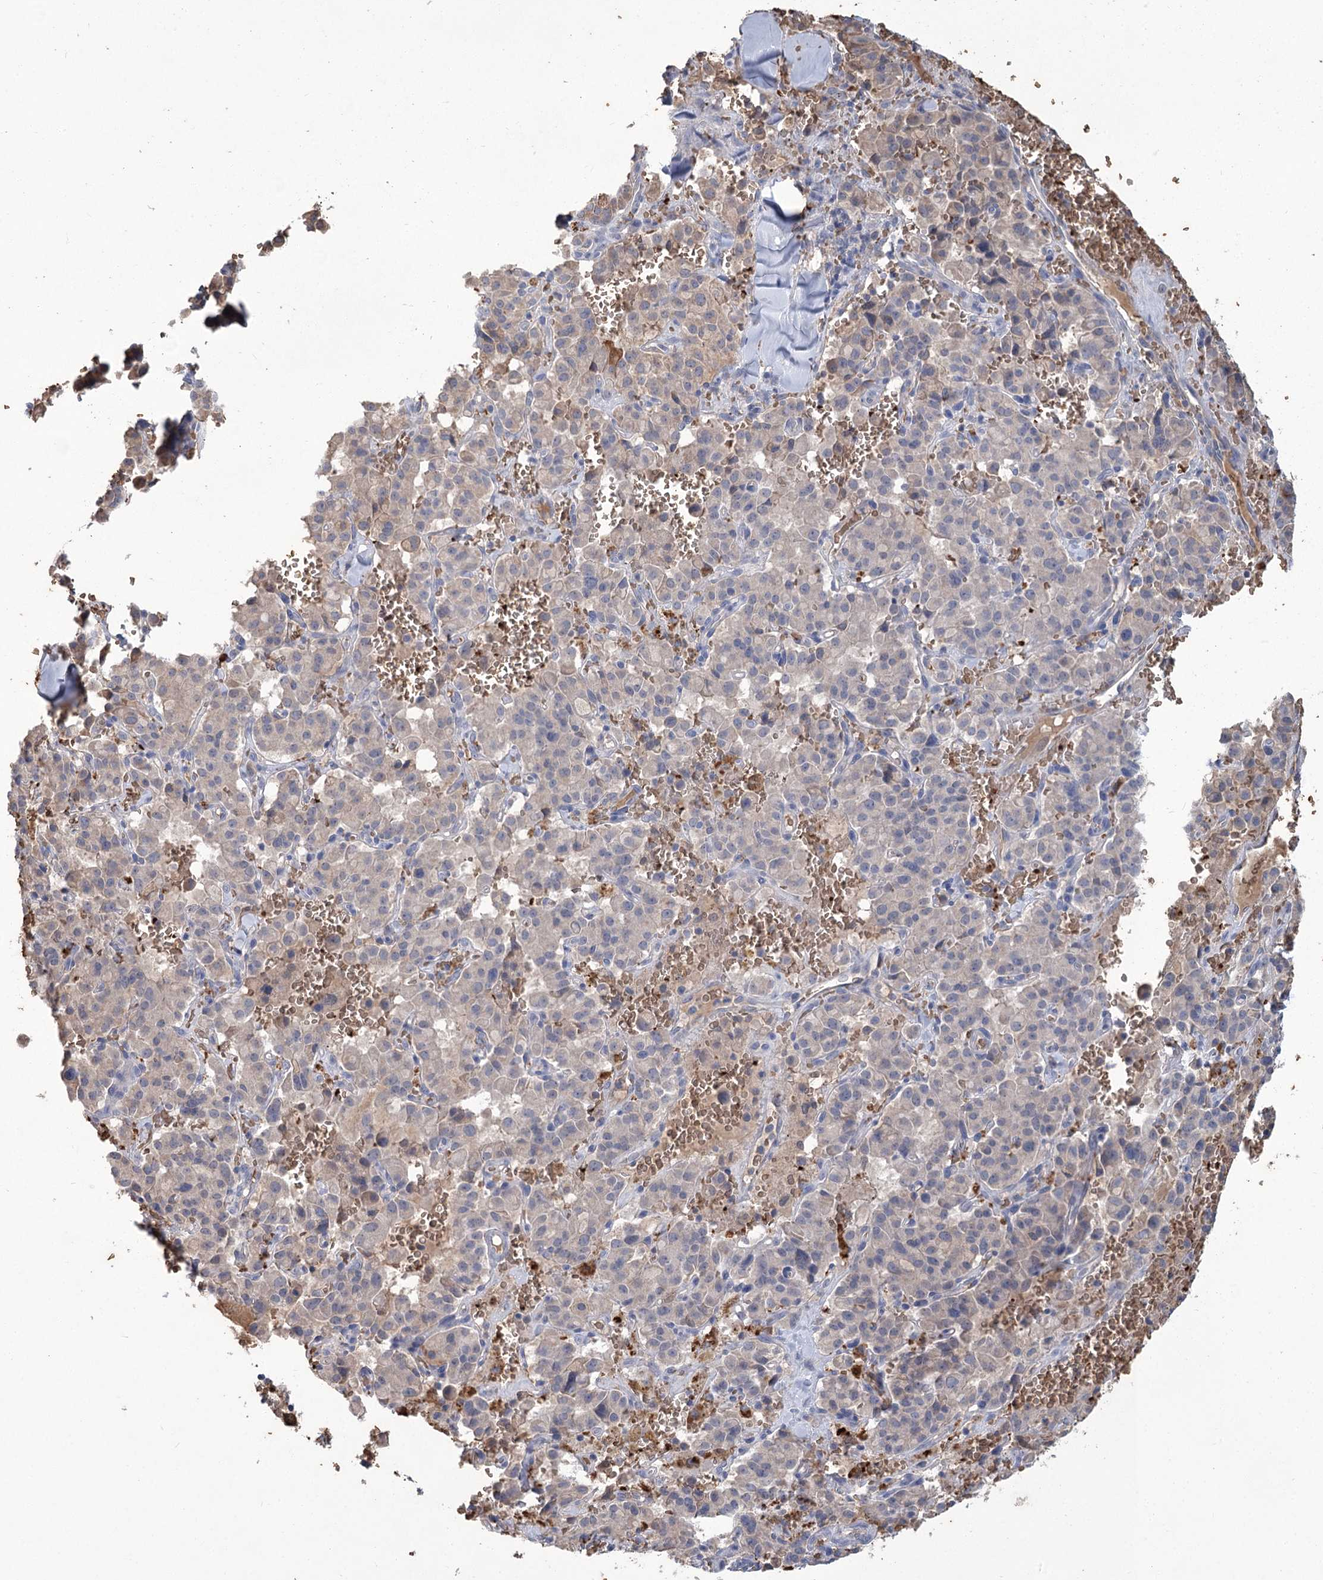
{"staining": {"intensity": "negative", "quantity": "none", "location": "none"}, "tissue": "pancreatic cancer", "cell_type": "Tumor cells", "image_type": "cancer", "snomed": [{"axis": "morphology", "description": "Adenocarcinoma, NOS"}, {"axis": "topography", "description": "Pancreas"}], "caption": "Tumor cells show no significant expression in adenocarcinoma (pancreatic). Nuclei are stained in blue.", "gene": "HBA1", "patient": {"sex": "male", "age": 65}}